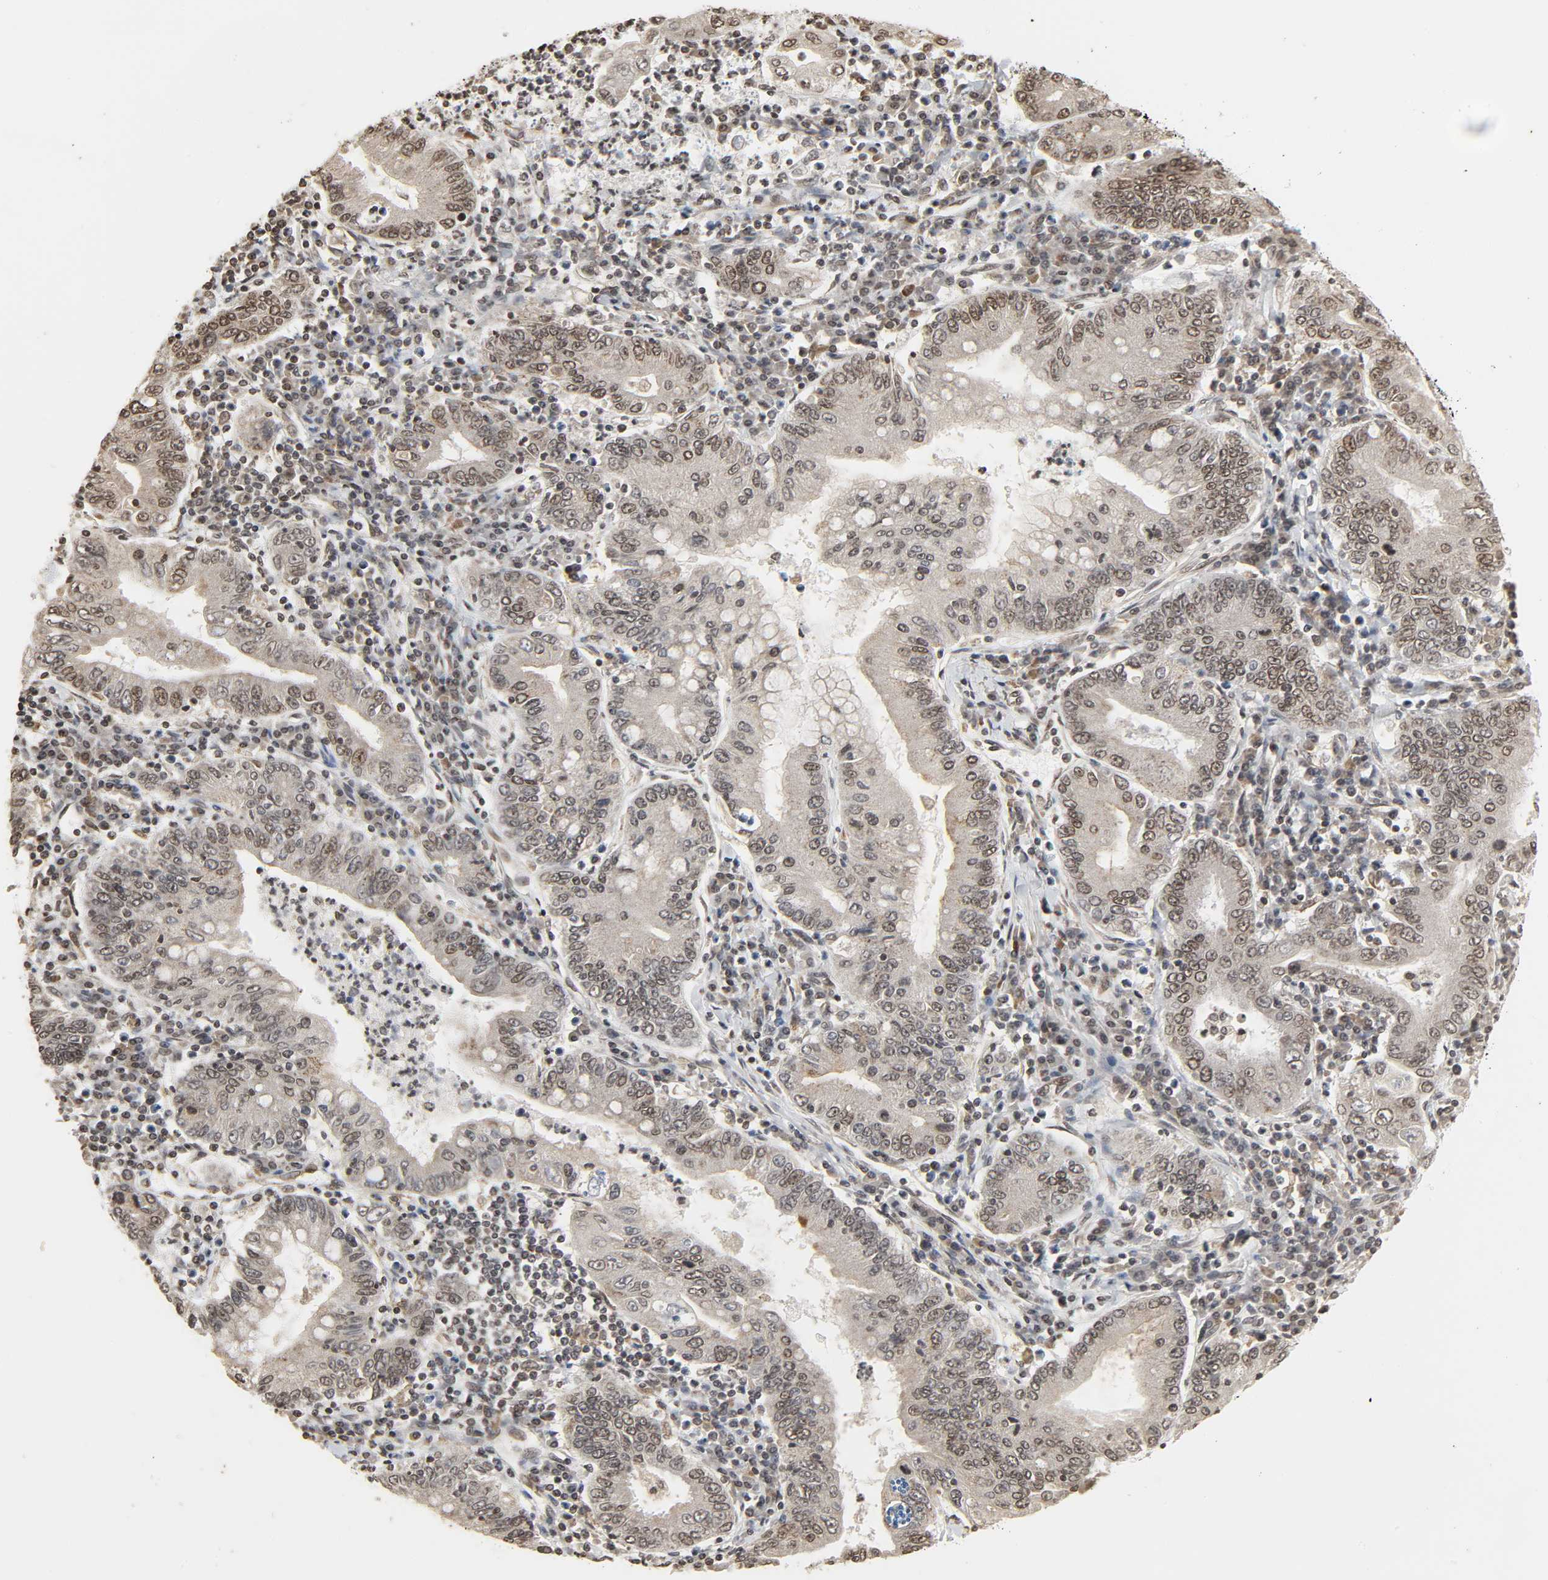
{"staining": {"intensity": "weak", "quantity": "25%-75%", "location": "nuclear"}, "tissue": "stomach cancer", "cell_type": "Tumor cells", "image_type": "cancer", "snomed": [{"axis": "morphology", "description": "Normal tissue, NOS"}, {"axis": "morphology", "description": "Adenocarcinoma, NOS"}, {"axis": "topography", "description": "Esophagus"}, {"axis": "topography", "description": "Stomach, upper"}, {"axis": "topography", "description": "Peripheral nerve tissue"}], "caption": "Stomach adenocarcinoma stained with DAB (3,3'-diaminobenzidine) immunohistochemistry (IHC) shows low levels of weak nuclear expression in approximately 25%-75% of tumor cells.", "gene": "XRCC1", "patient": {"sex": "male", "age": 62}}